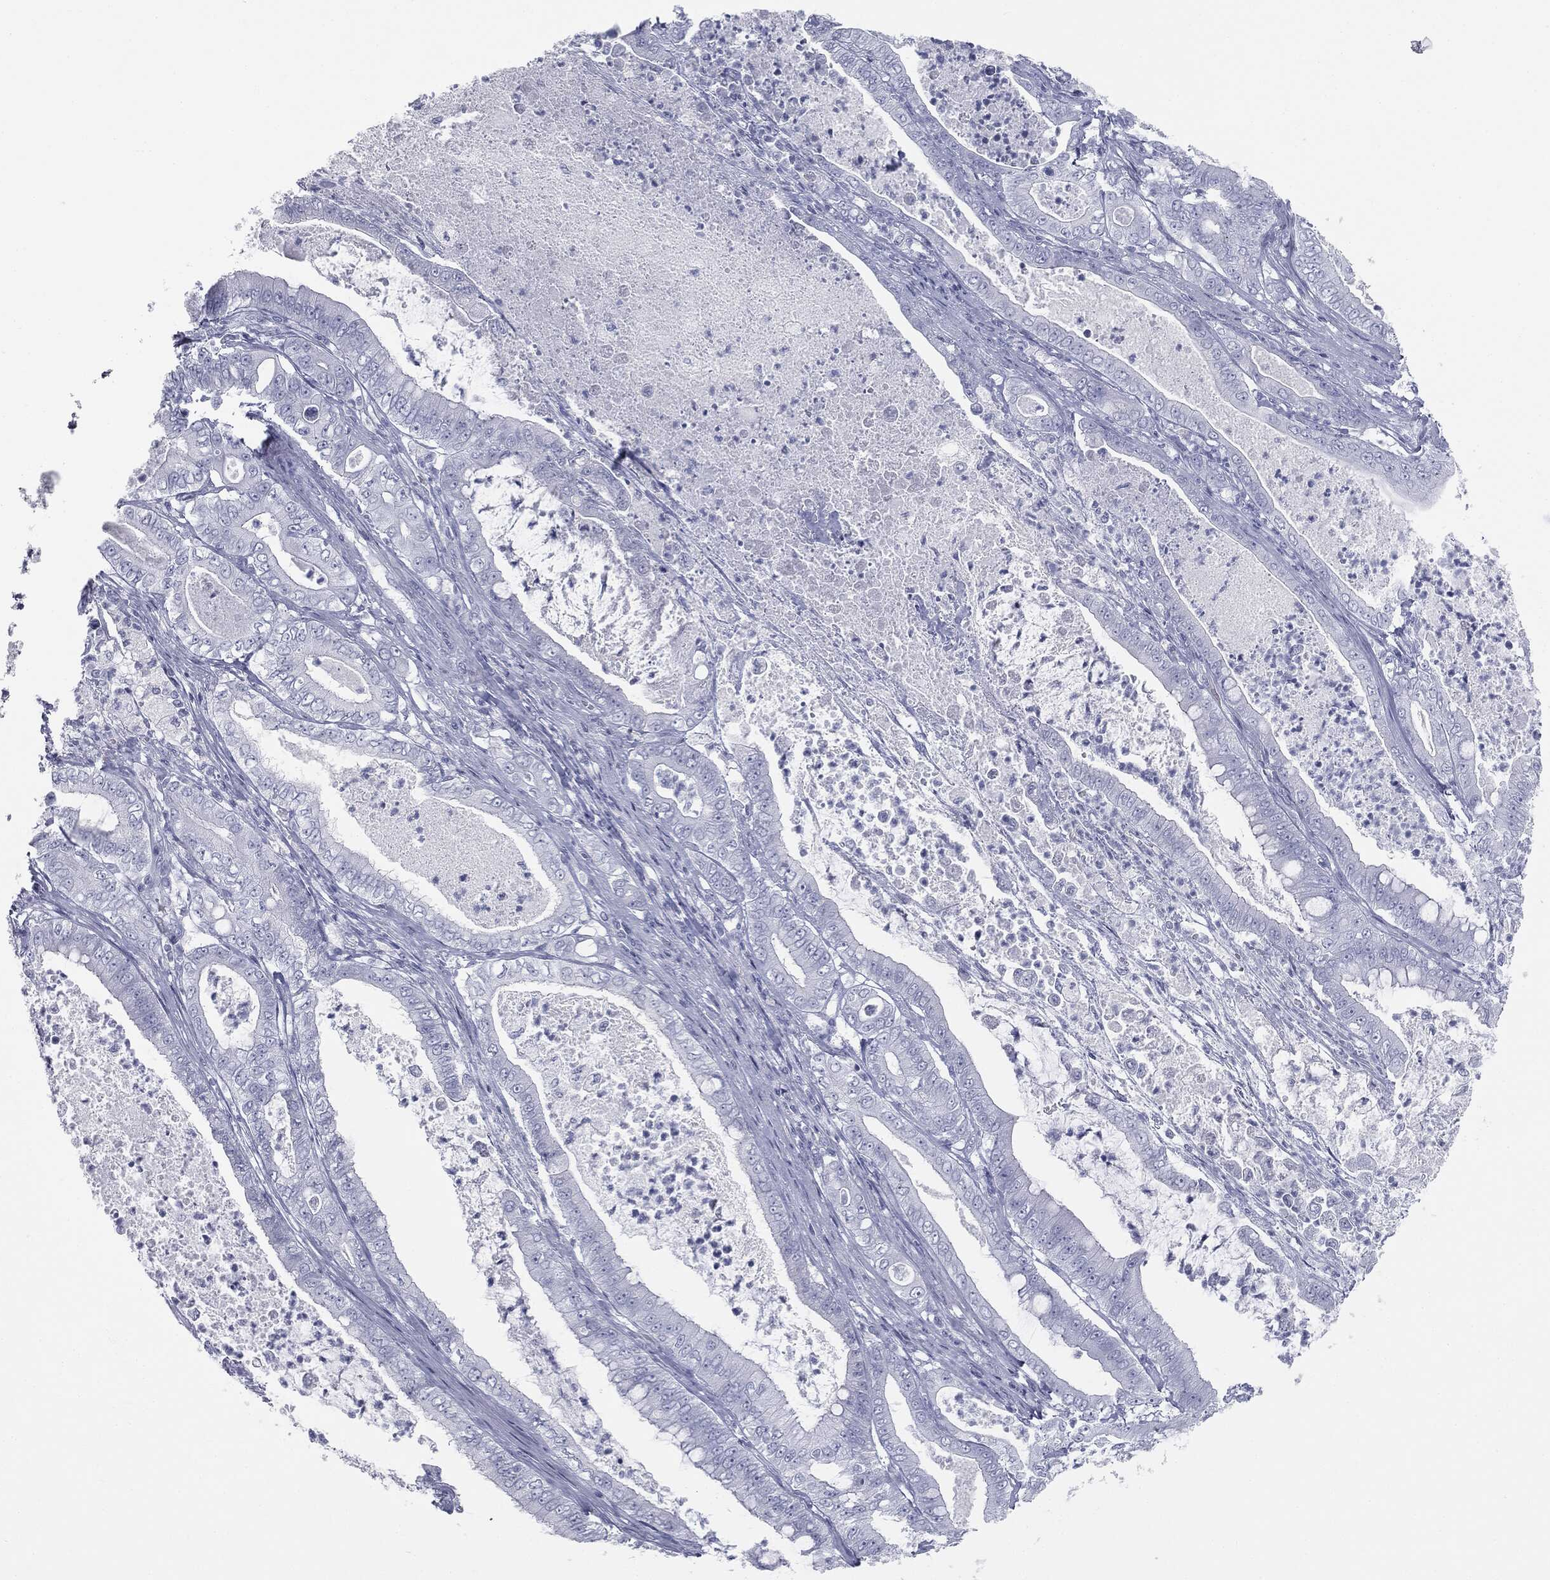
{"staining": {"intensity": "negative", "quantity": "none", "location": "none"}, "tissue": "pancreatic cancer", "cell_type": "Tumor cells", "image_type": "cancer", "snomed": [{"axis": "morphology", "description": "Adenocarcinoma, NOS"}, {"axis": "topography", "description": "Pancreas"}], "caption": "A histopathology image of human pancreatic cancer (adenocarcinoma) is negative for staining in tumor cells.", "gene": "TPO", "patient": {"sex": "male", "age": 71}}